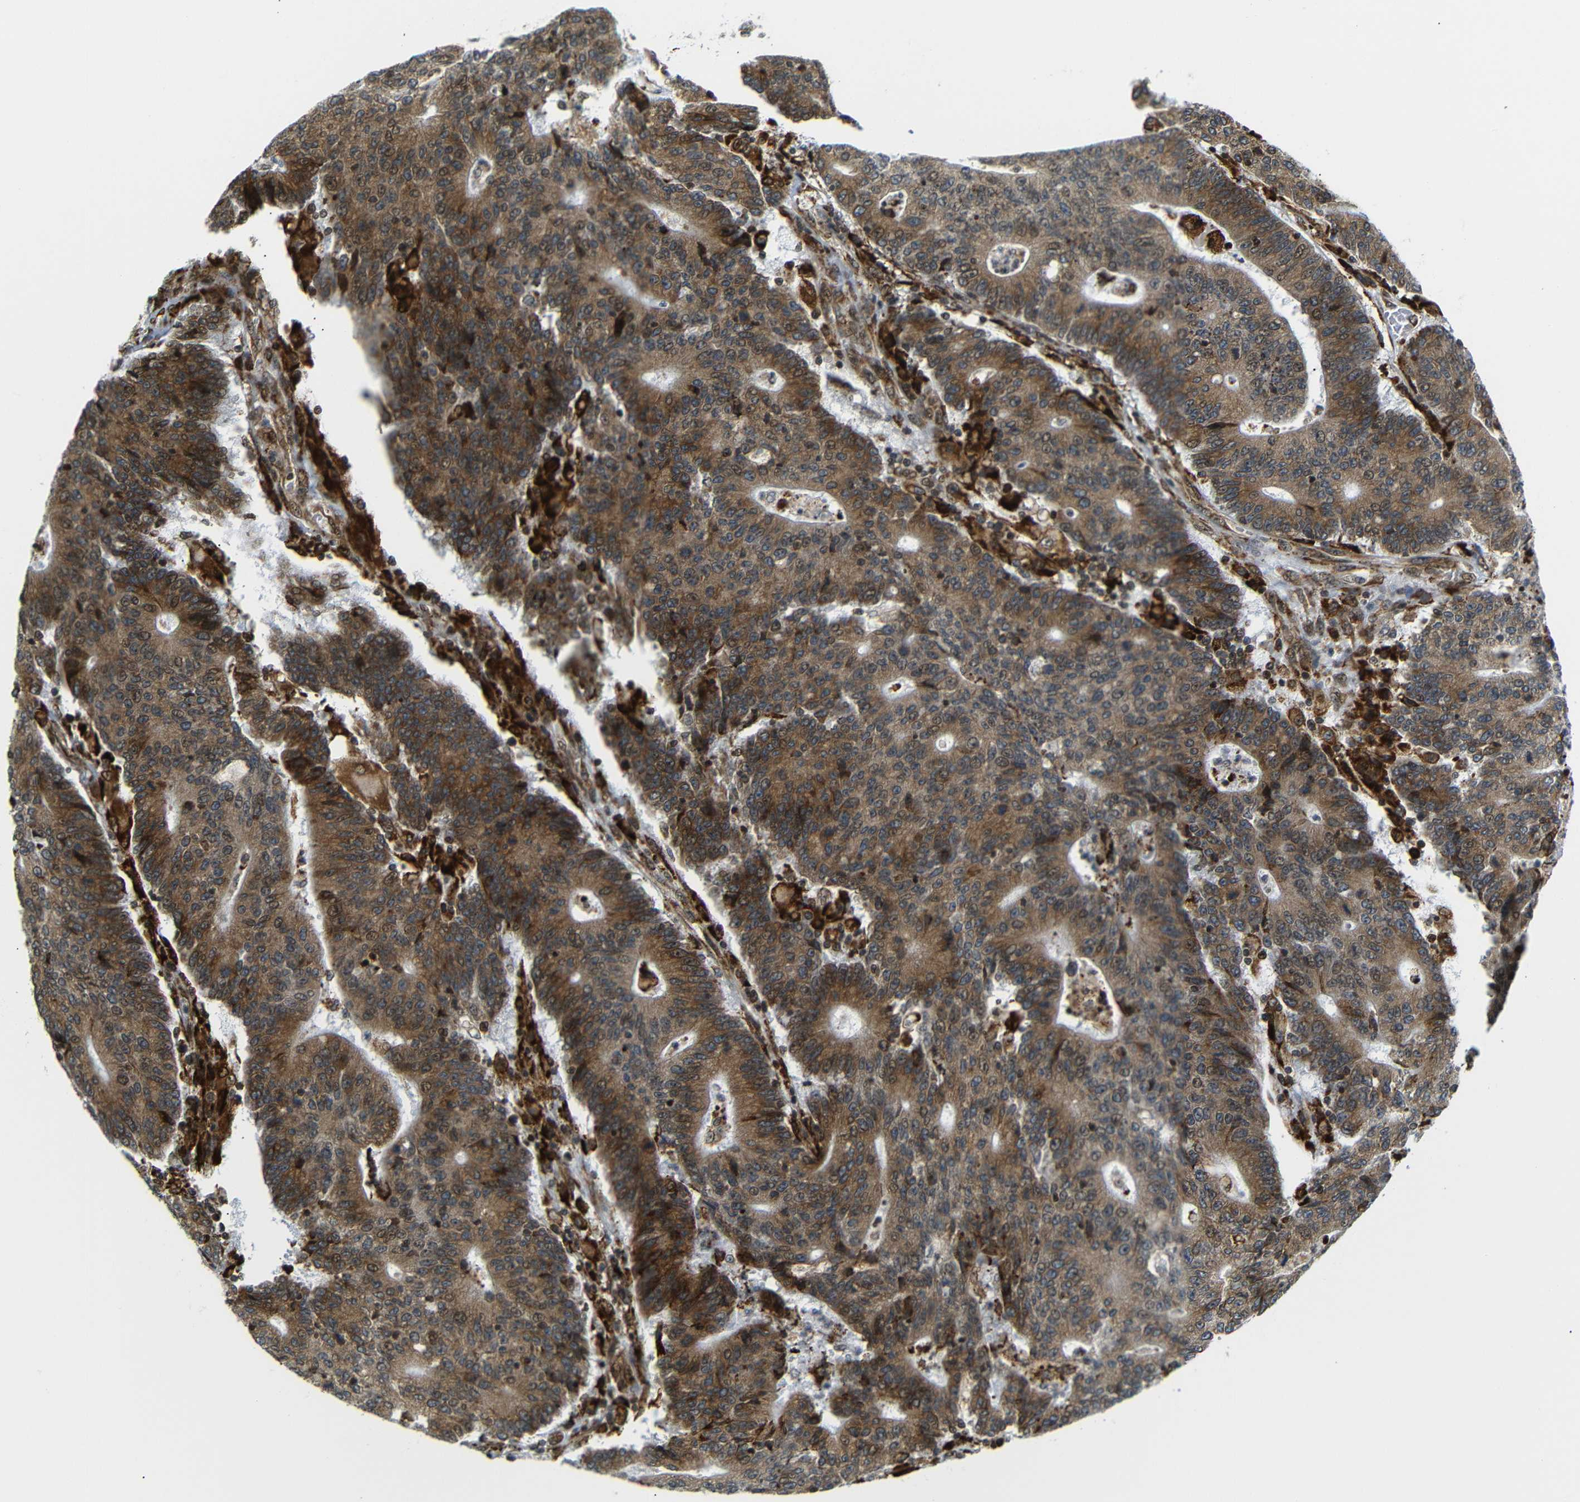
{"staining": {"intensity": "strong", "quantity": ">75%", "location": "cytoplasmic/membranous"}, "tissue": "colorectal cancer", "cell_type": "Tumor cells", "image_type": "cancer", "snomed": [{"axis": "morphology", "description": "Normal tissue, NOS"}, {"axis": "morphology", "description": "Adenocarcinoma, NOS"}, {"axis": "topography", "description": "Colon"}], "caption": "An image showing strong cytoplasmic/membranous expression in about >75% of tumor cells in colorectal adenocarcinoma, as visualized by brown immunohistochemical staining.", "gene": "SPCS2", "patient": {"sex": "female", "age": 75}}